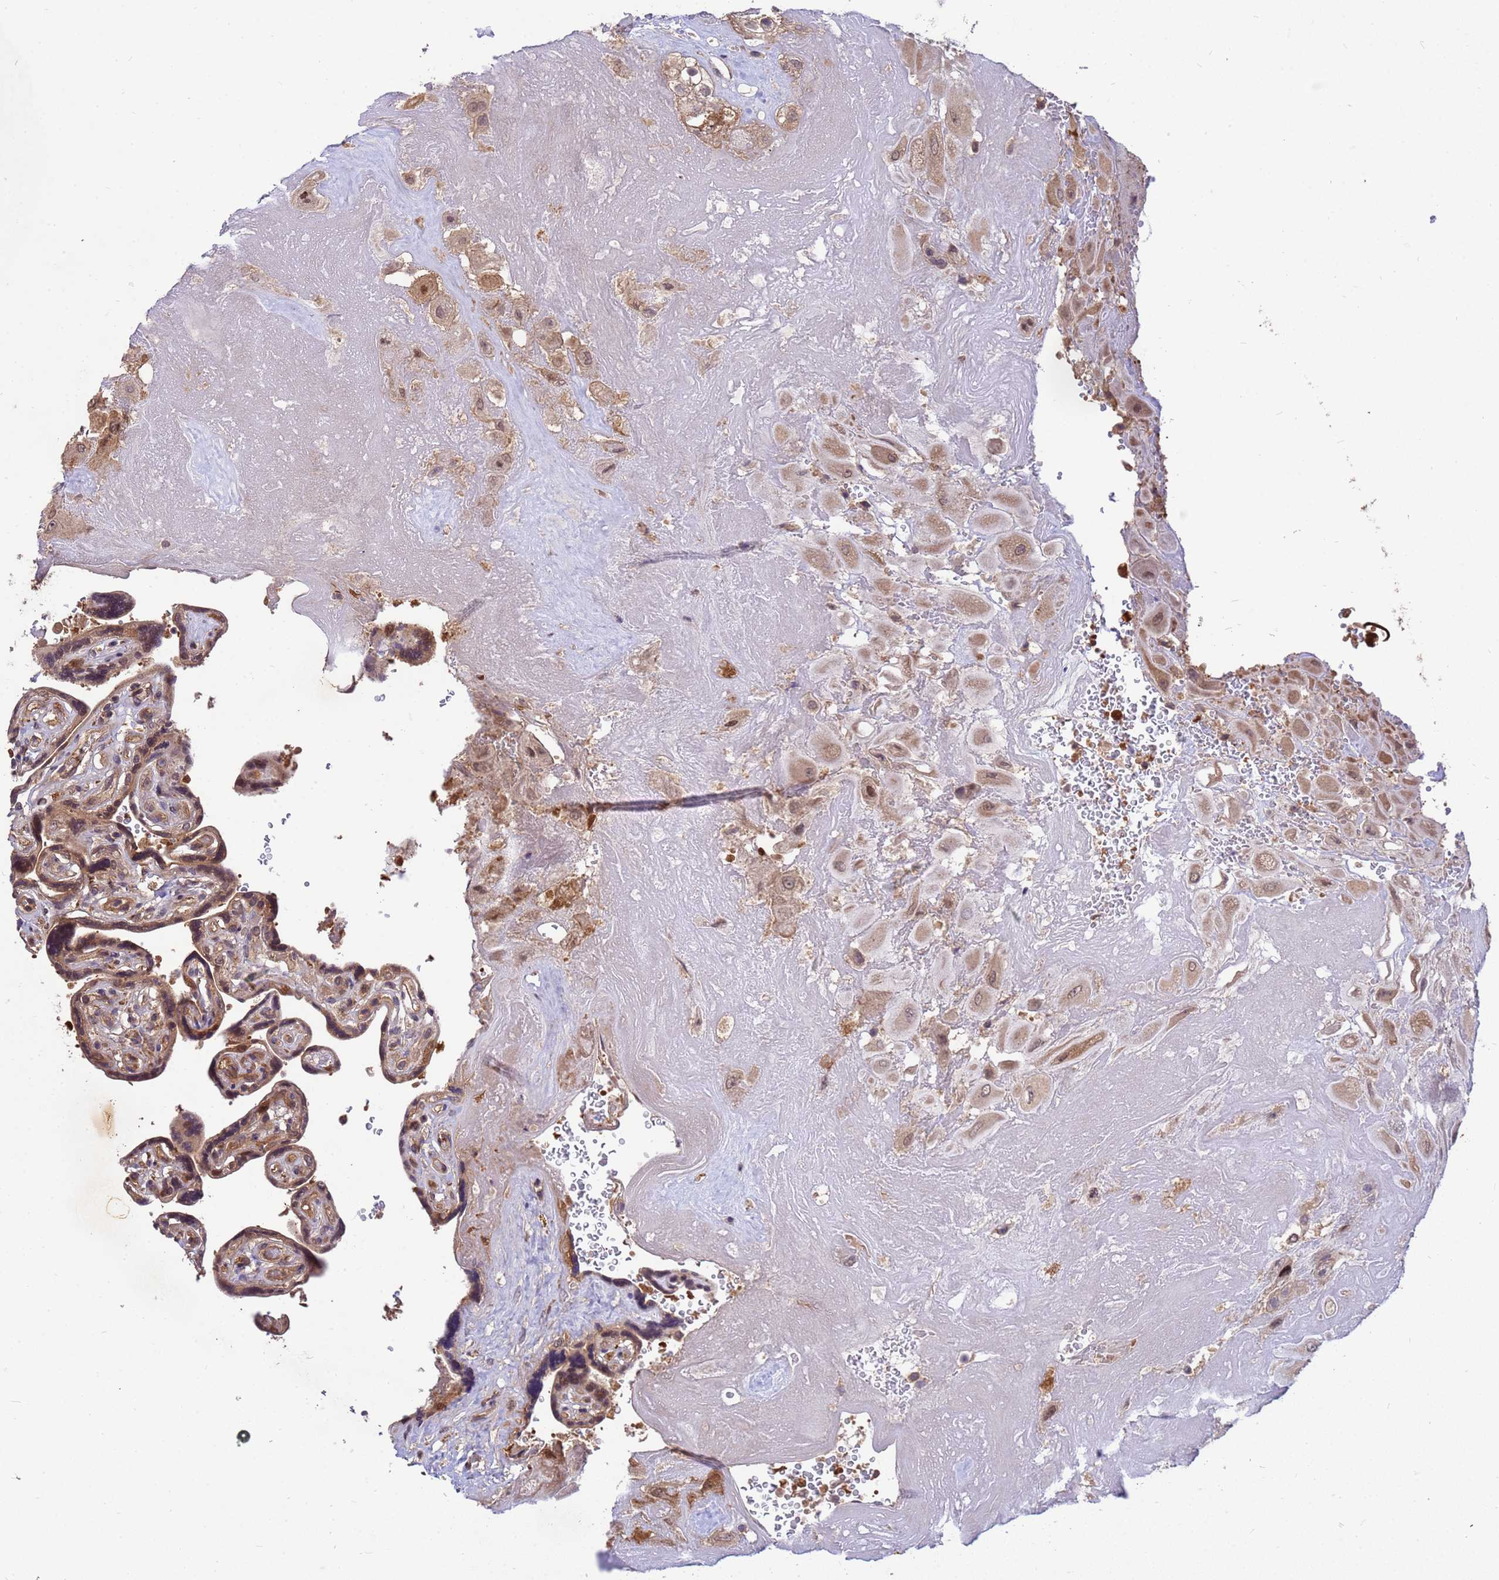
{"staining": {"intensity": "weak", "quantity": ">75%", "location": "cytoplasmic/membranous,nuclear"}, "tissue": "placenta", "cell_type": "Decidual cells", "image_type": "normal", "snomed": [{"axis": "morphology", "description": "Normal tissue, NOS"}, {"axis": "topography", "description": "Placenta"}], "caption": "High-magnification brightfield microscopy of normal placenta stained with DAB (brown) and counterstained with hematoxylin (blue). decidual cells exhibit weak cytoplasmic/membranous,nuclear expression is present in approximately>75% of cells. Nuclei are stained in blue.", "gene": "PPP2CA", "patient": {"sex": "female", "age": 32}}